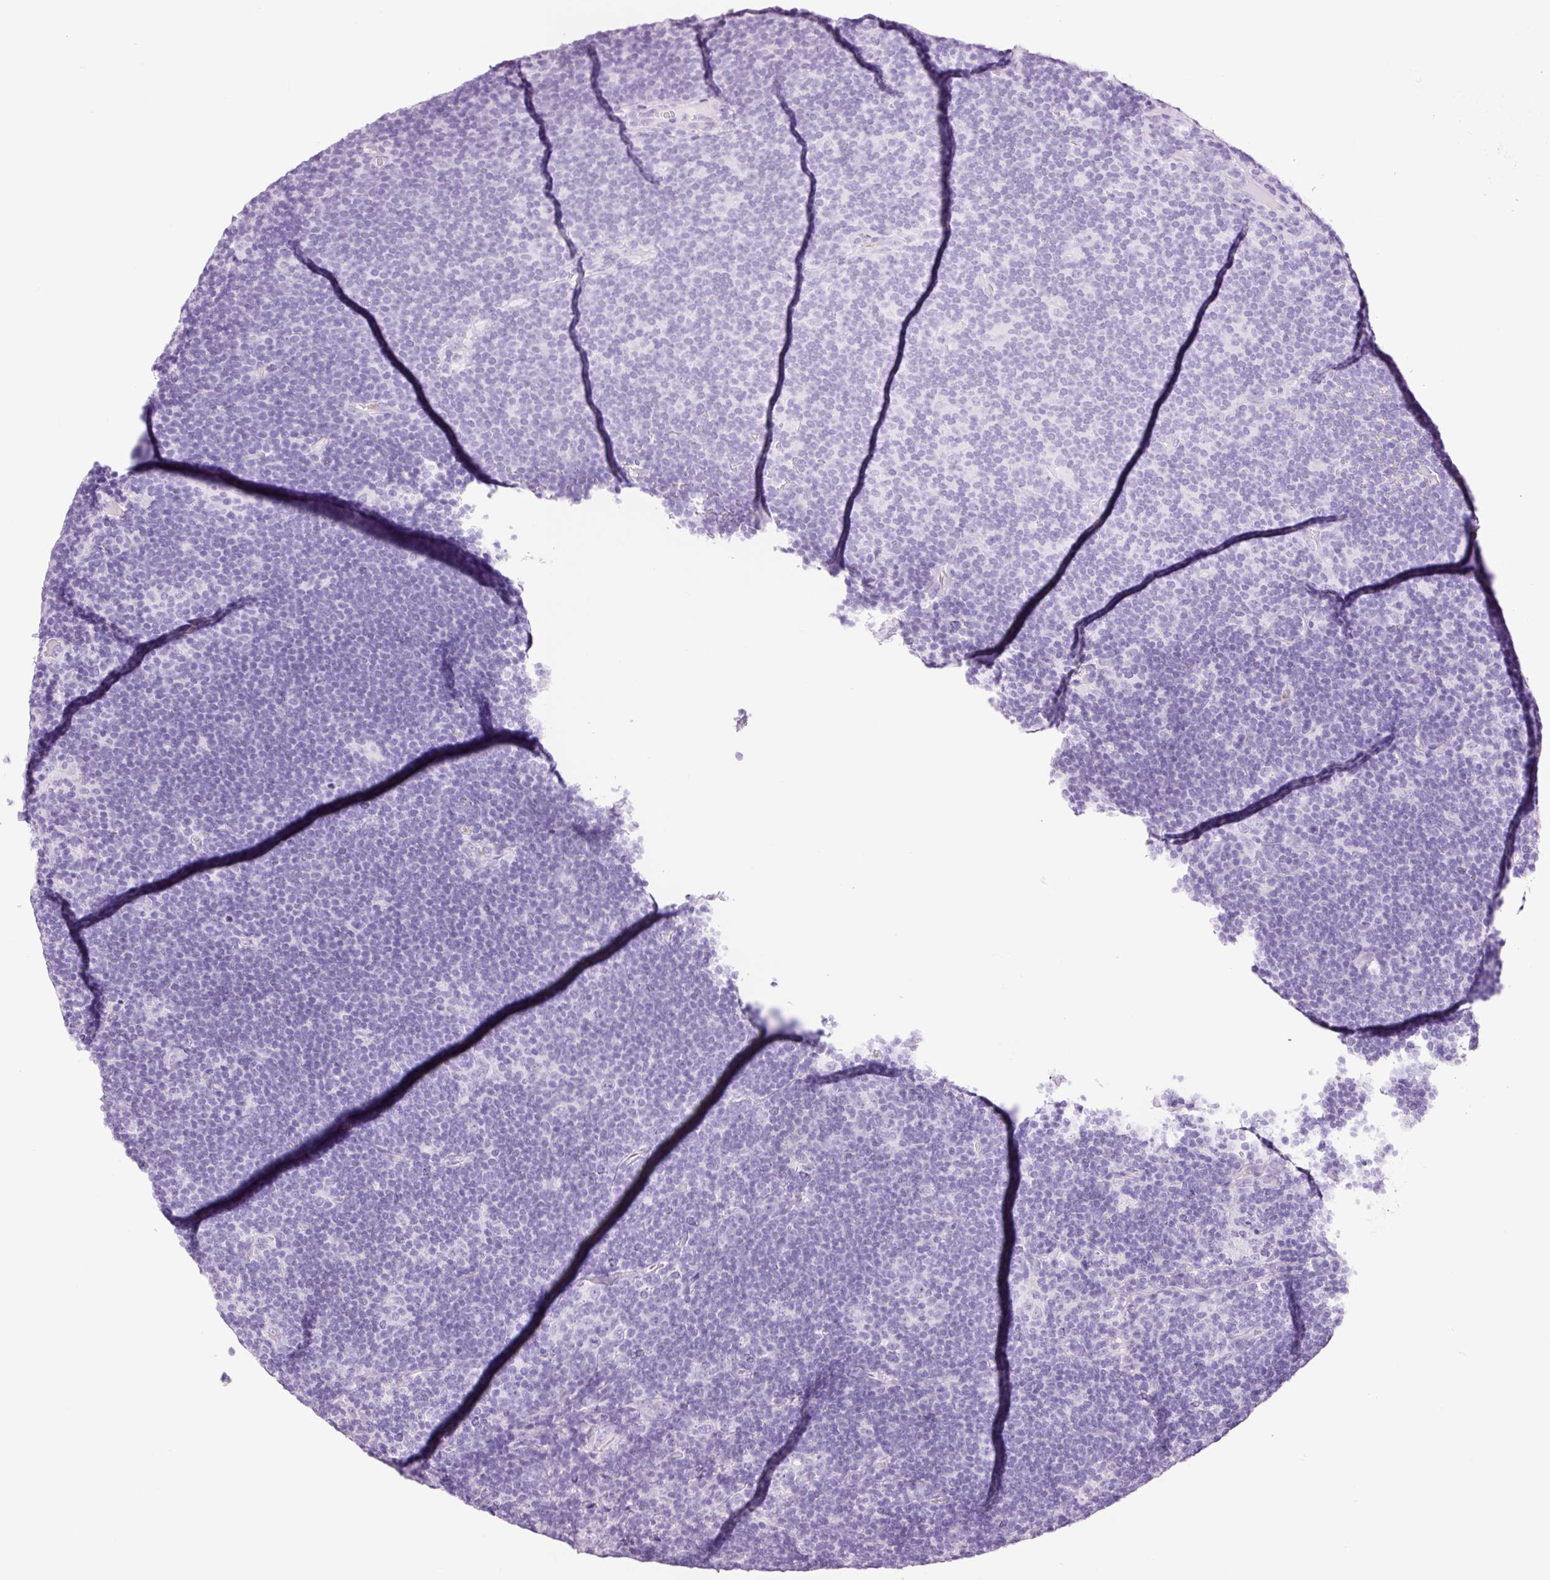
{"staining": {"intensity": "negative", "quantity": "none", "location": "none"}, "tissue": "lymphoma", "cell_type": "Tumor cells", "image_type": "cancer", "snomed": [{"axis": "morphology", "description": "Hodgkin's disease, NOS"}, {"axis": "topography", "description": "Lymph node"}], "caption": "Lymphoma stained for a protein using IHC shows no positivity tumor cells.", "gene": "ADSS1", "patient": {"sex": "female", "age": 57}}